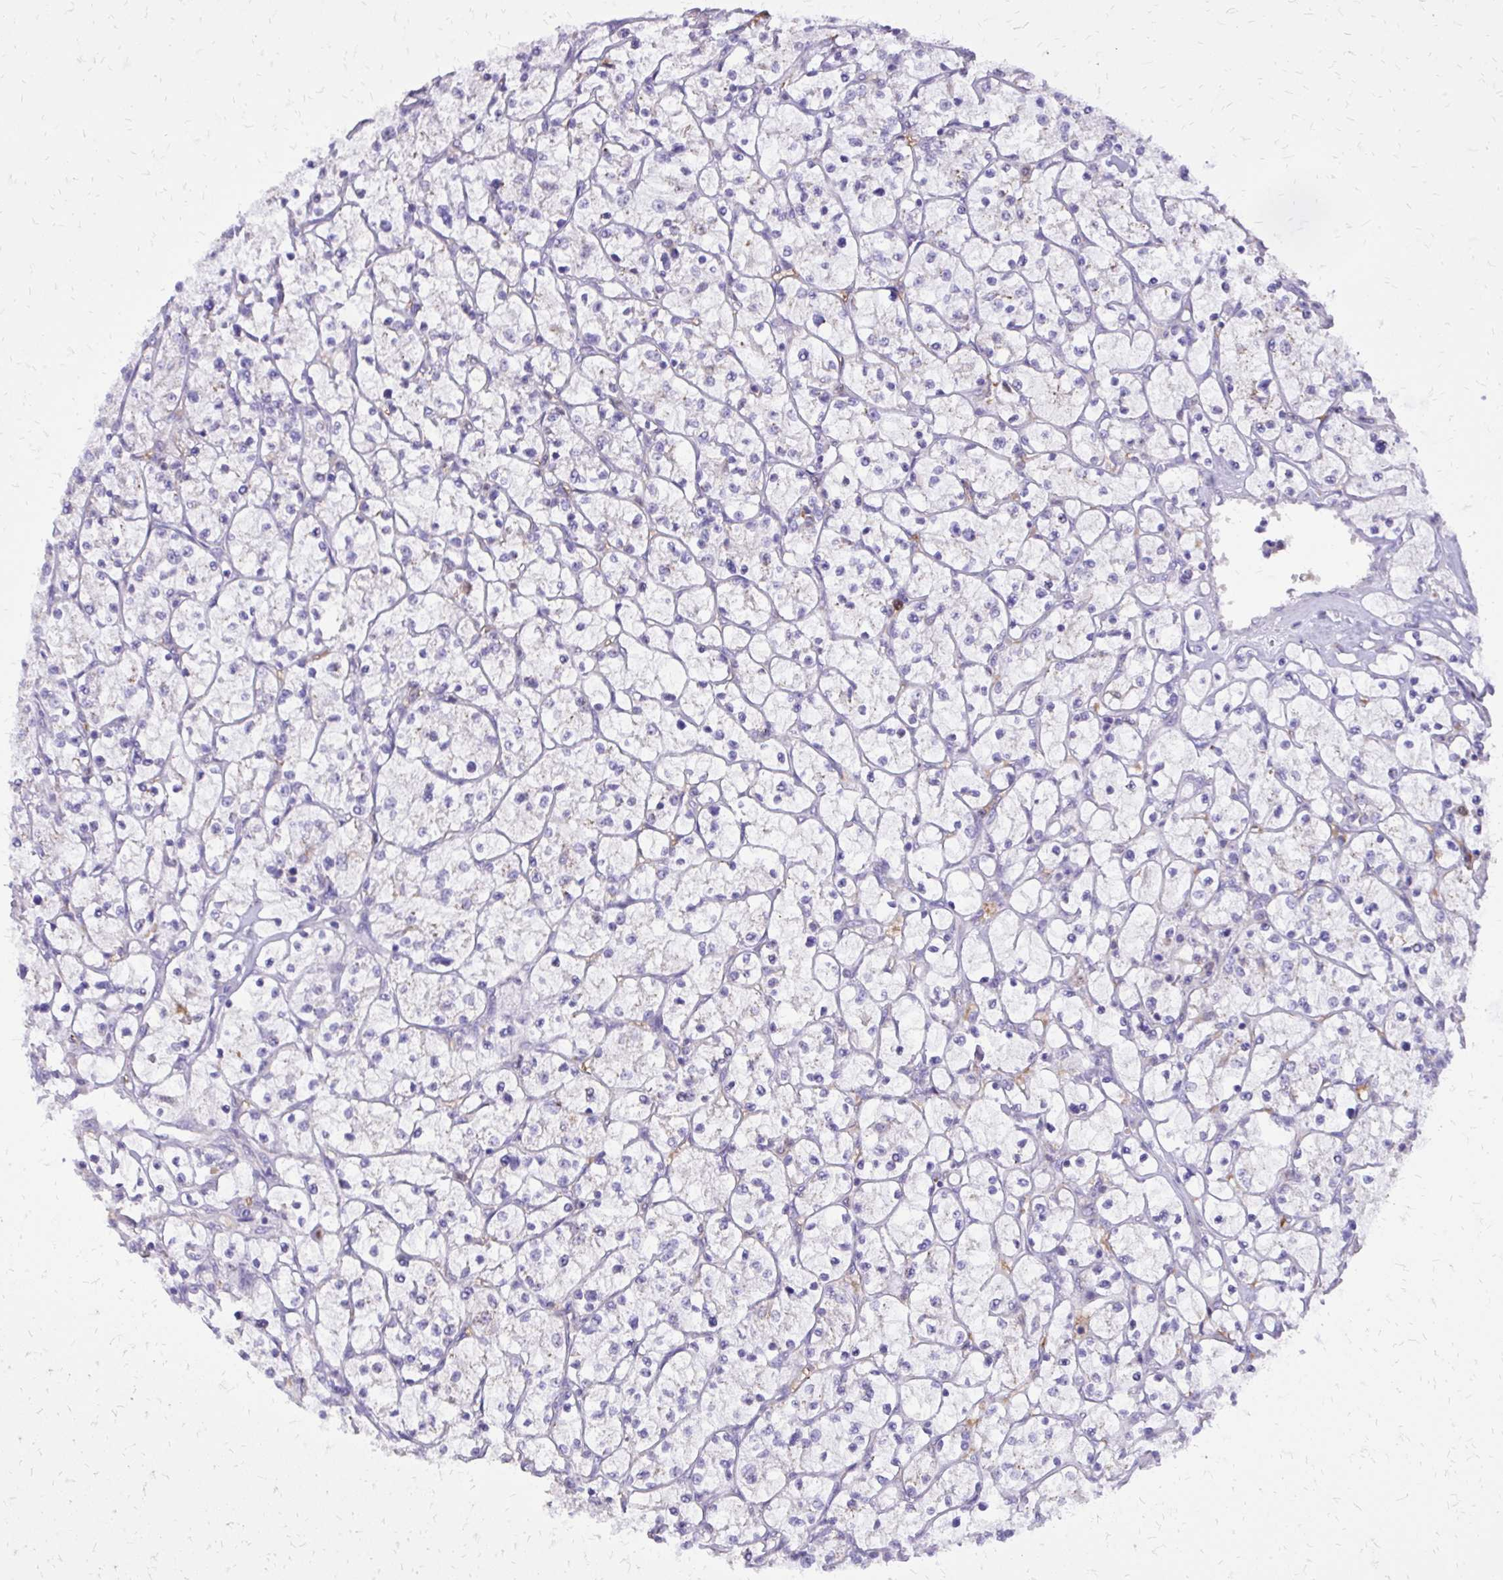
{"staining": {"intensity": "negative", "quantity": "none", "location": "none"}, "tissue": "renal cancer", "cell_type": "Tumor cells", "image_type": "cancer", "snomed": [{"axis": "morphology", "description": "Adenocarcinoma, NOS"}, {"axis": "topography", "description": "Kidney"}], "caption": "Human adenocarcinoma (renal) stained for a protein using immunohistochemistry shows no expression in tumor cells.", "gene": "CAT", "patient": {"sex": "female", "age": 64}}